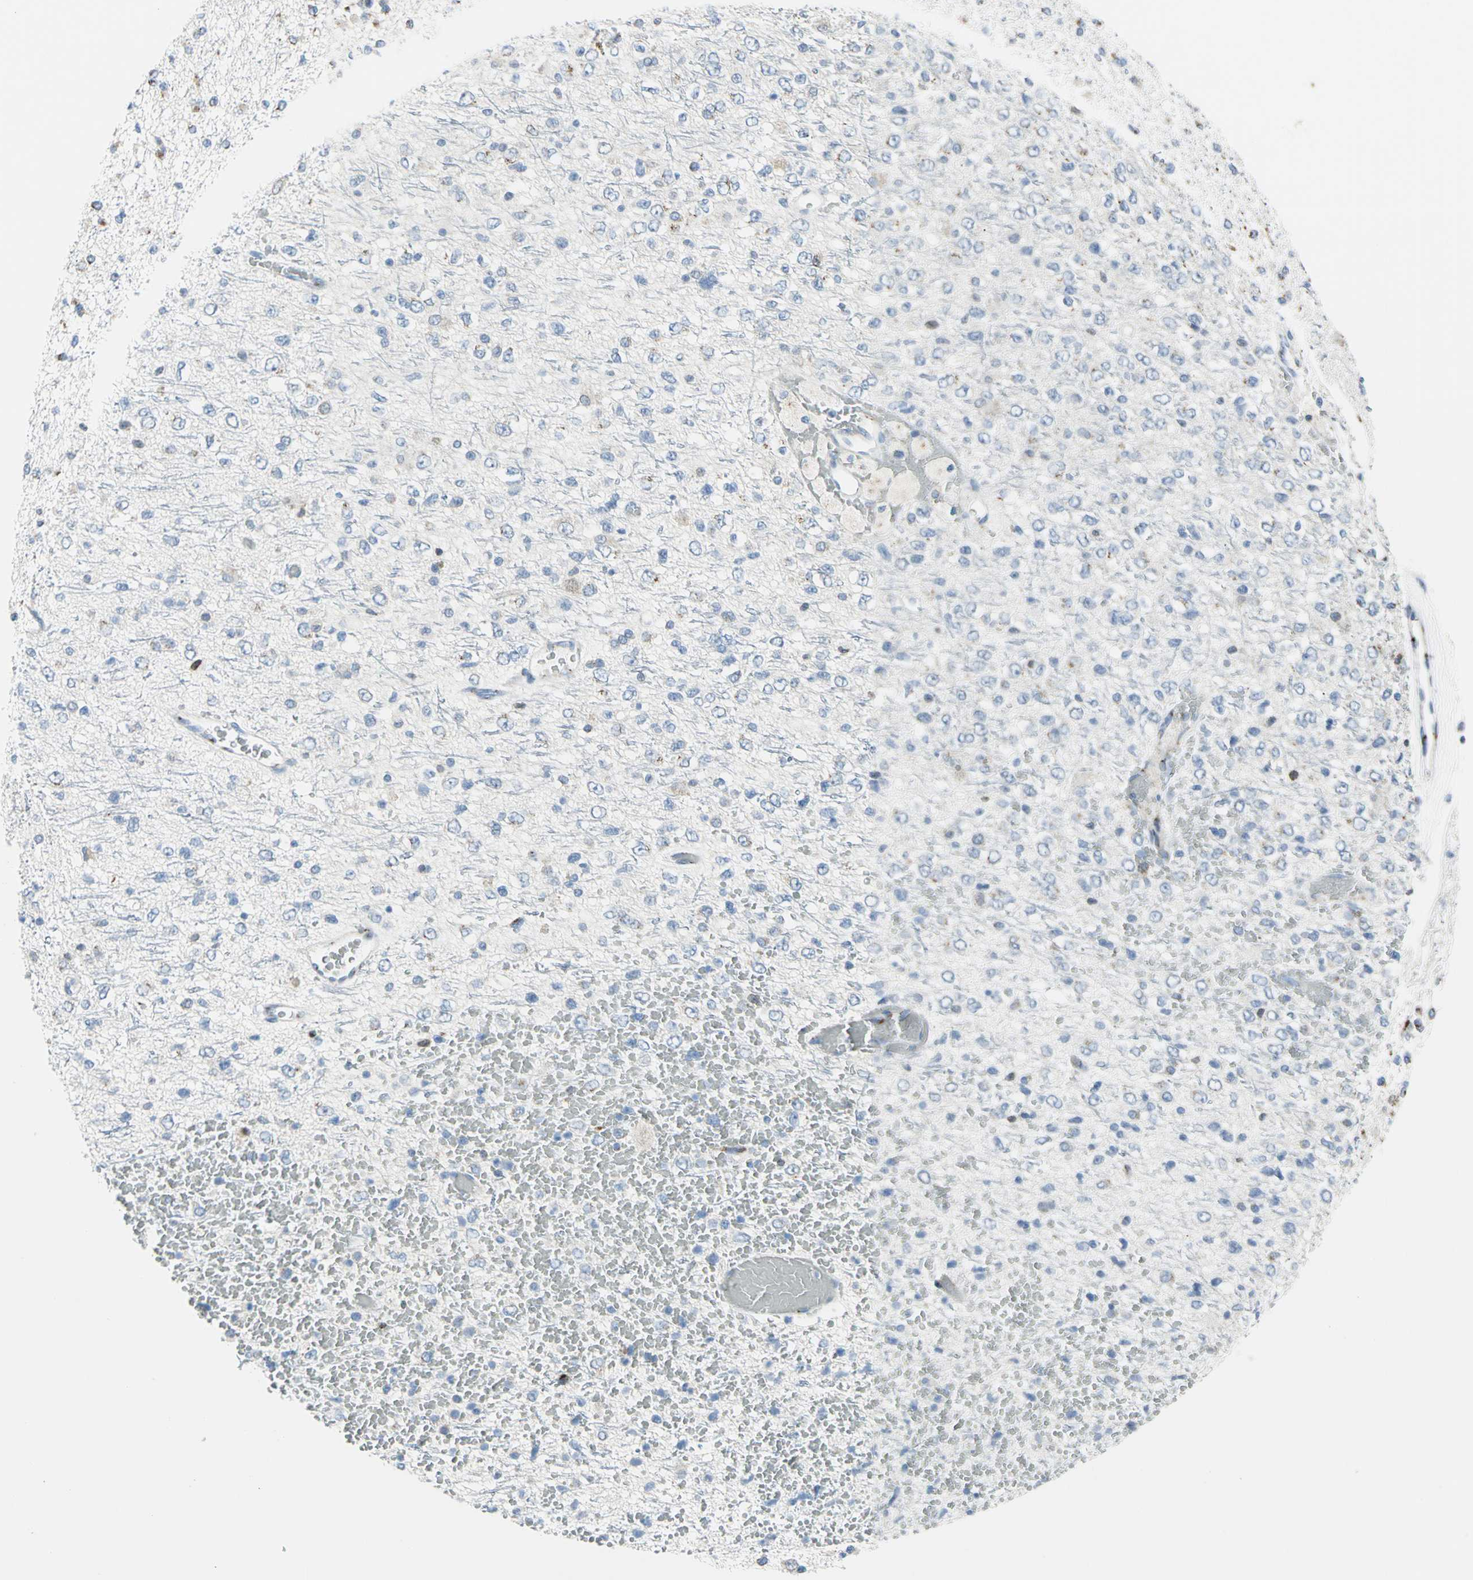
{"staining": {"intensity": "moderate", "quantity": "25%-75%", "location": "cytoplasmic/membranous"}, "tissue": "glioma", "cell_type": "Tumor cells", "image_type": "cancer", "snomed": [{"axis": "morphology", "description": "Glioma, malignant, High grade"}, {"axis": "topography", "description": "pancreas cauda"}], "caption": "High-magnification brightfield microscopy of malignant glioma (high-grade) stained with DAB (brown) and counterstained with hematoxylin (blue). tumor cells exhibit moderate cytoplasmic/membranous expression is present in approximately25%-75% of cells.", "gene": "GPR3", "patient": {"sex": "male", "age": 60}}